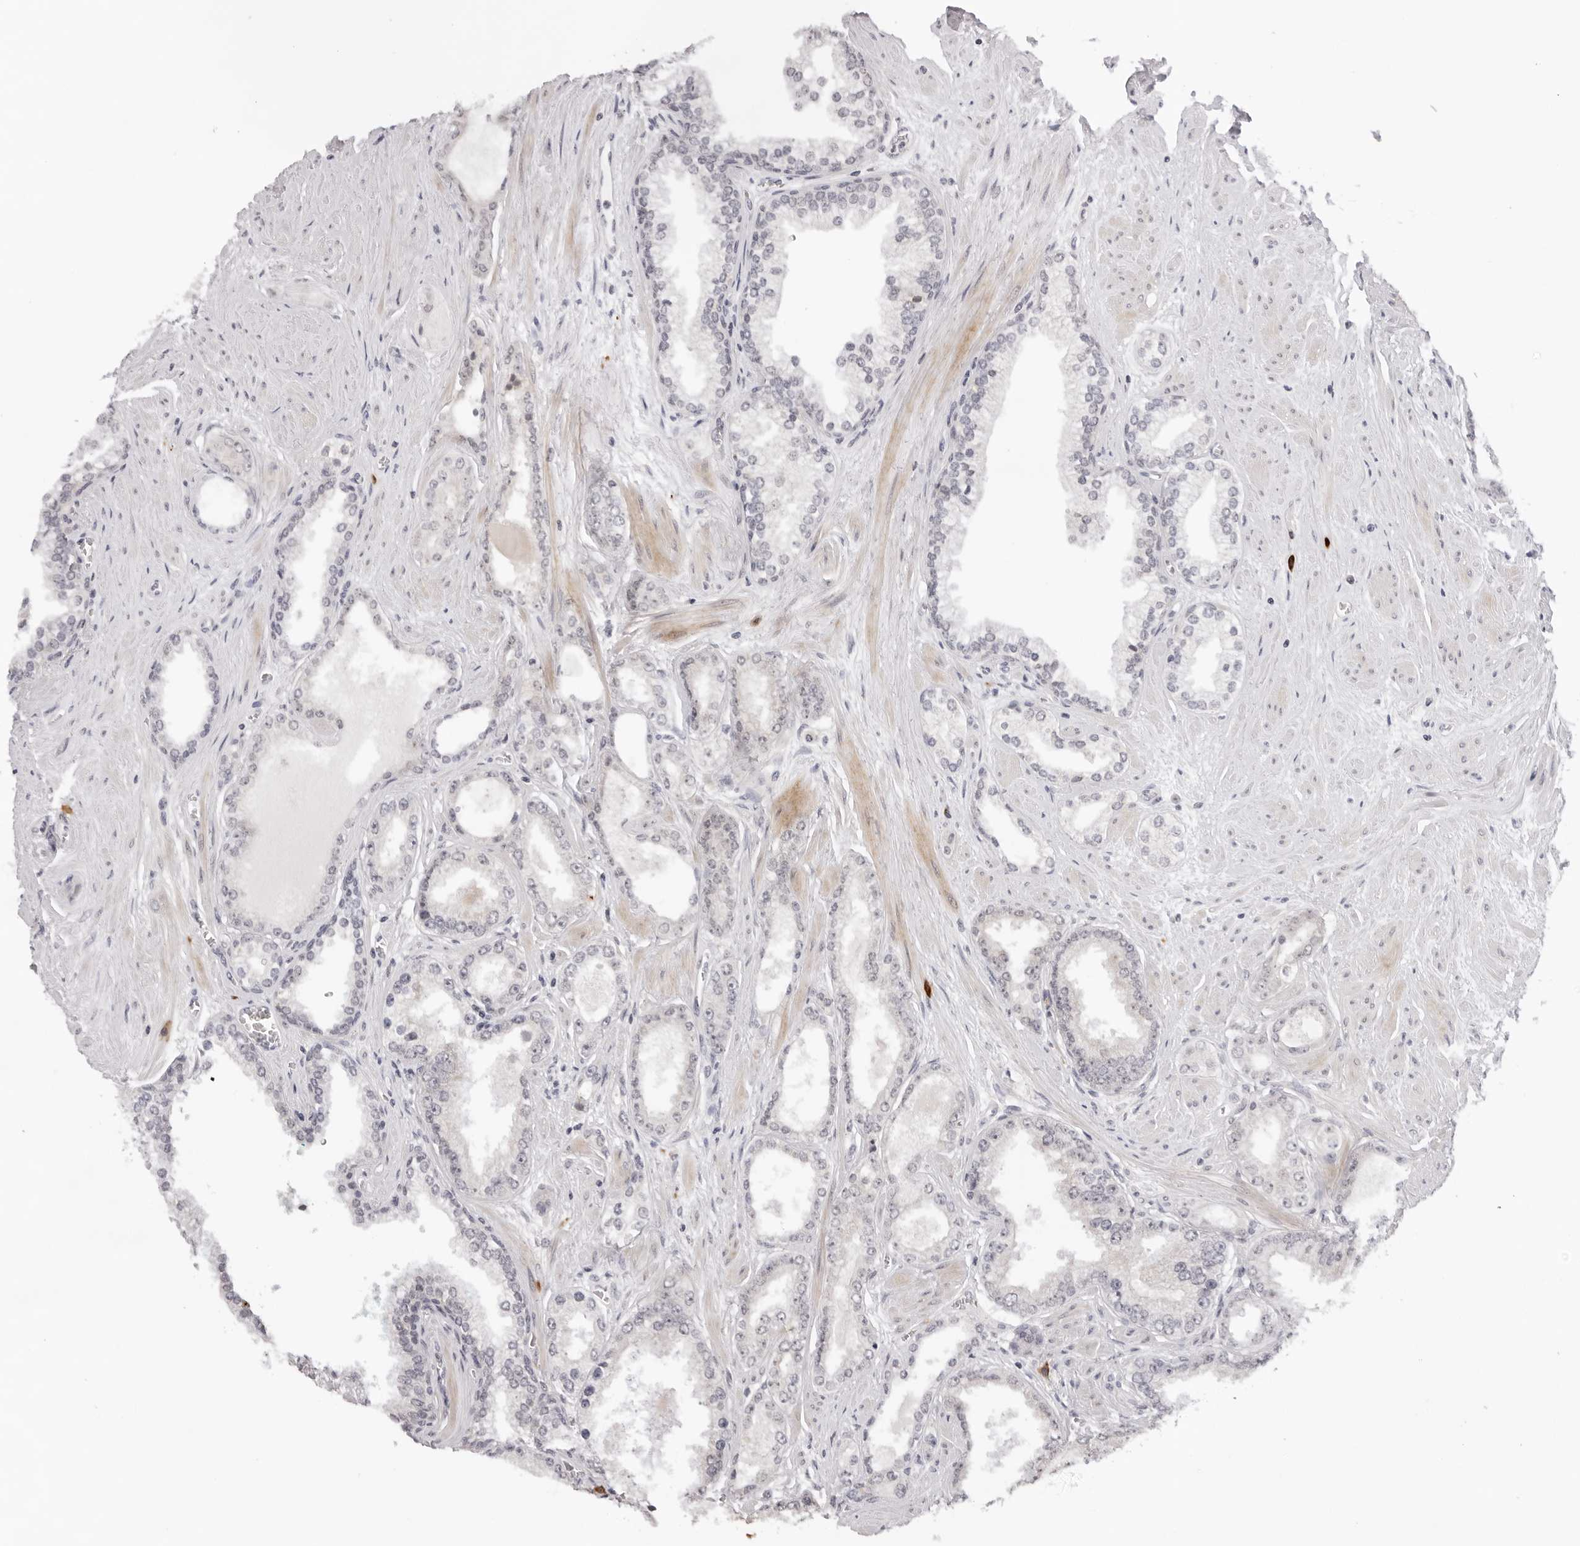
{"staining": {"intensity": "negative", "quantity": "none", "location": "none"}, "tissue": "prostate cancer", "cell_type": "Tumor cells", "image_type": "cancer", "snomed": [{"axis": "morphology", "description": "Adenocarcinoma, Low grade"}, {"axis": "topography", "description": "Prostate"}], "caption": "Tumor cells show no significant protein expression in prostate adenocarcinoma (low-grade).", "gene": "IL17RA", "patient": {"sex": "male", "age": 62}}